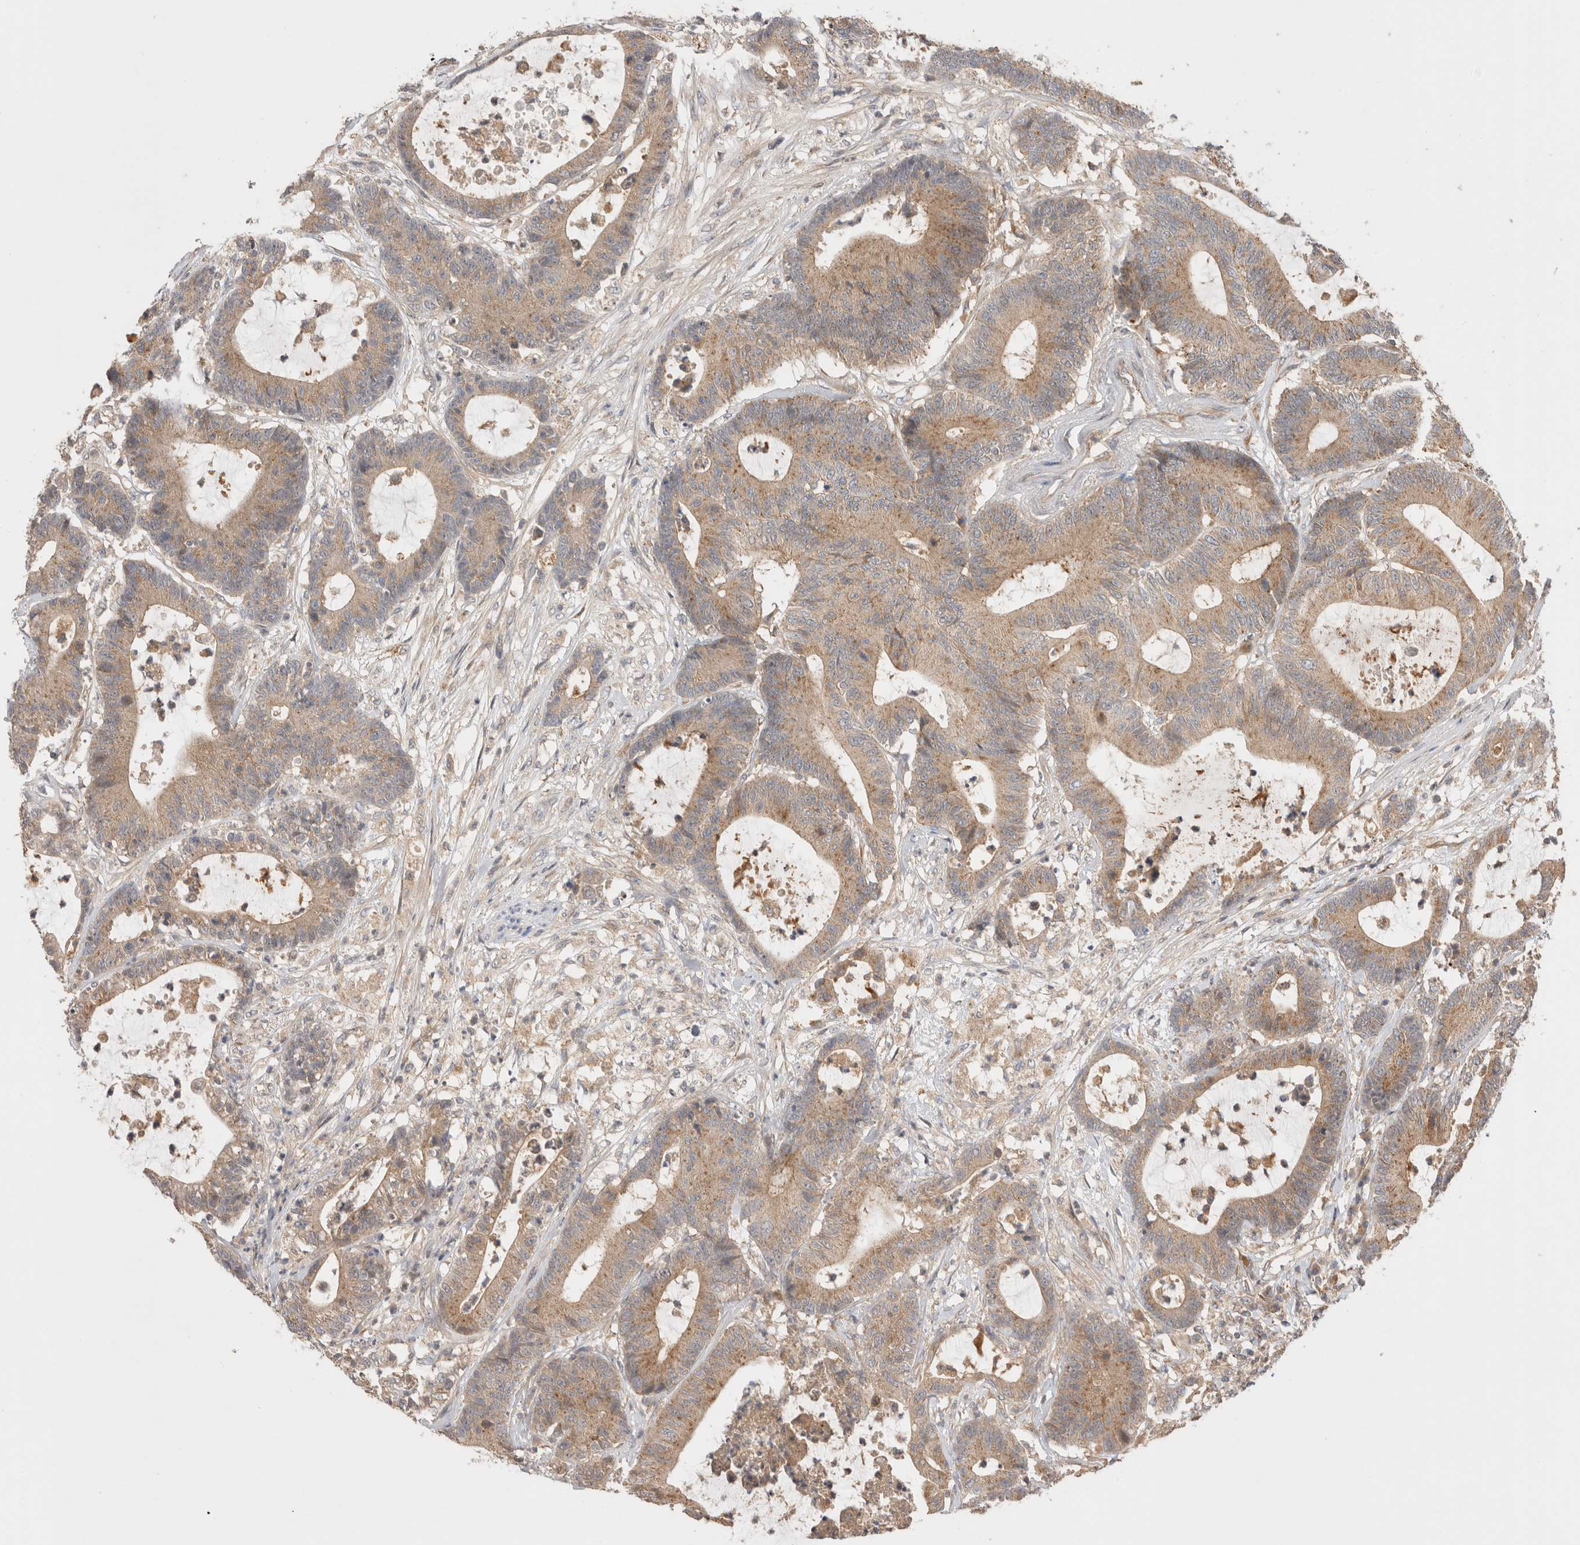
{"staining": {"intensity": "weak", "quantity": ">75%", "location": "cytoplasmic/membranous"}, "tissue": "colorectal cancer", "cell_type": "Tumor cells", "image_type": "cancer", "snomed": [{"axis": "morphology", "description": "Adenocarcinoma, NOS"}, {"axis": "topography", "description": "Colon"}], "caption": "IHC (DAB (3,3'-diaminobenzidine)) staining of adenocarcinoma (colorectal) displays weak cytoplasmic/membranous protein staining in approximately >75% of tumor cells.", "gene": "VPS28", "patient": {"sex": "female", "age": 84}}